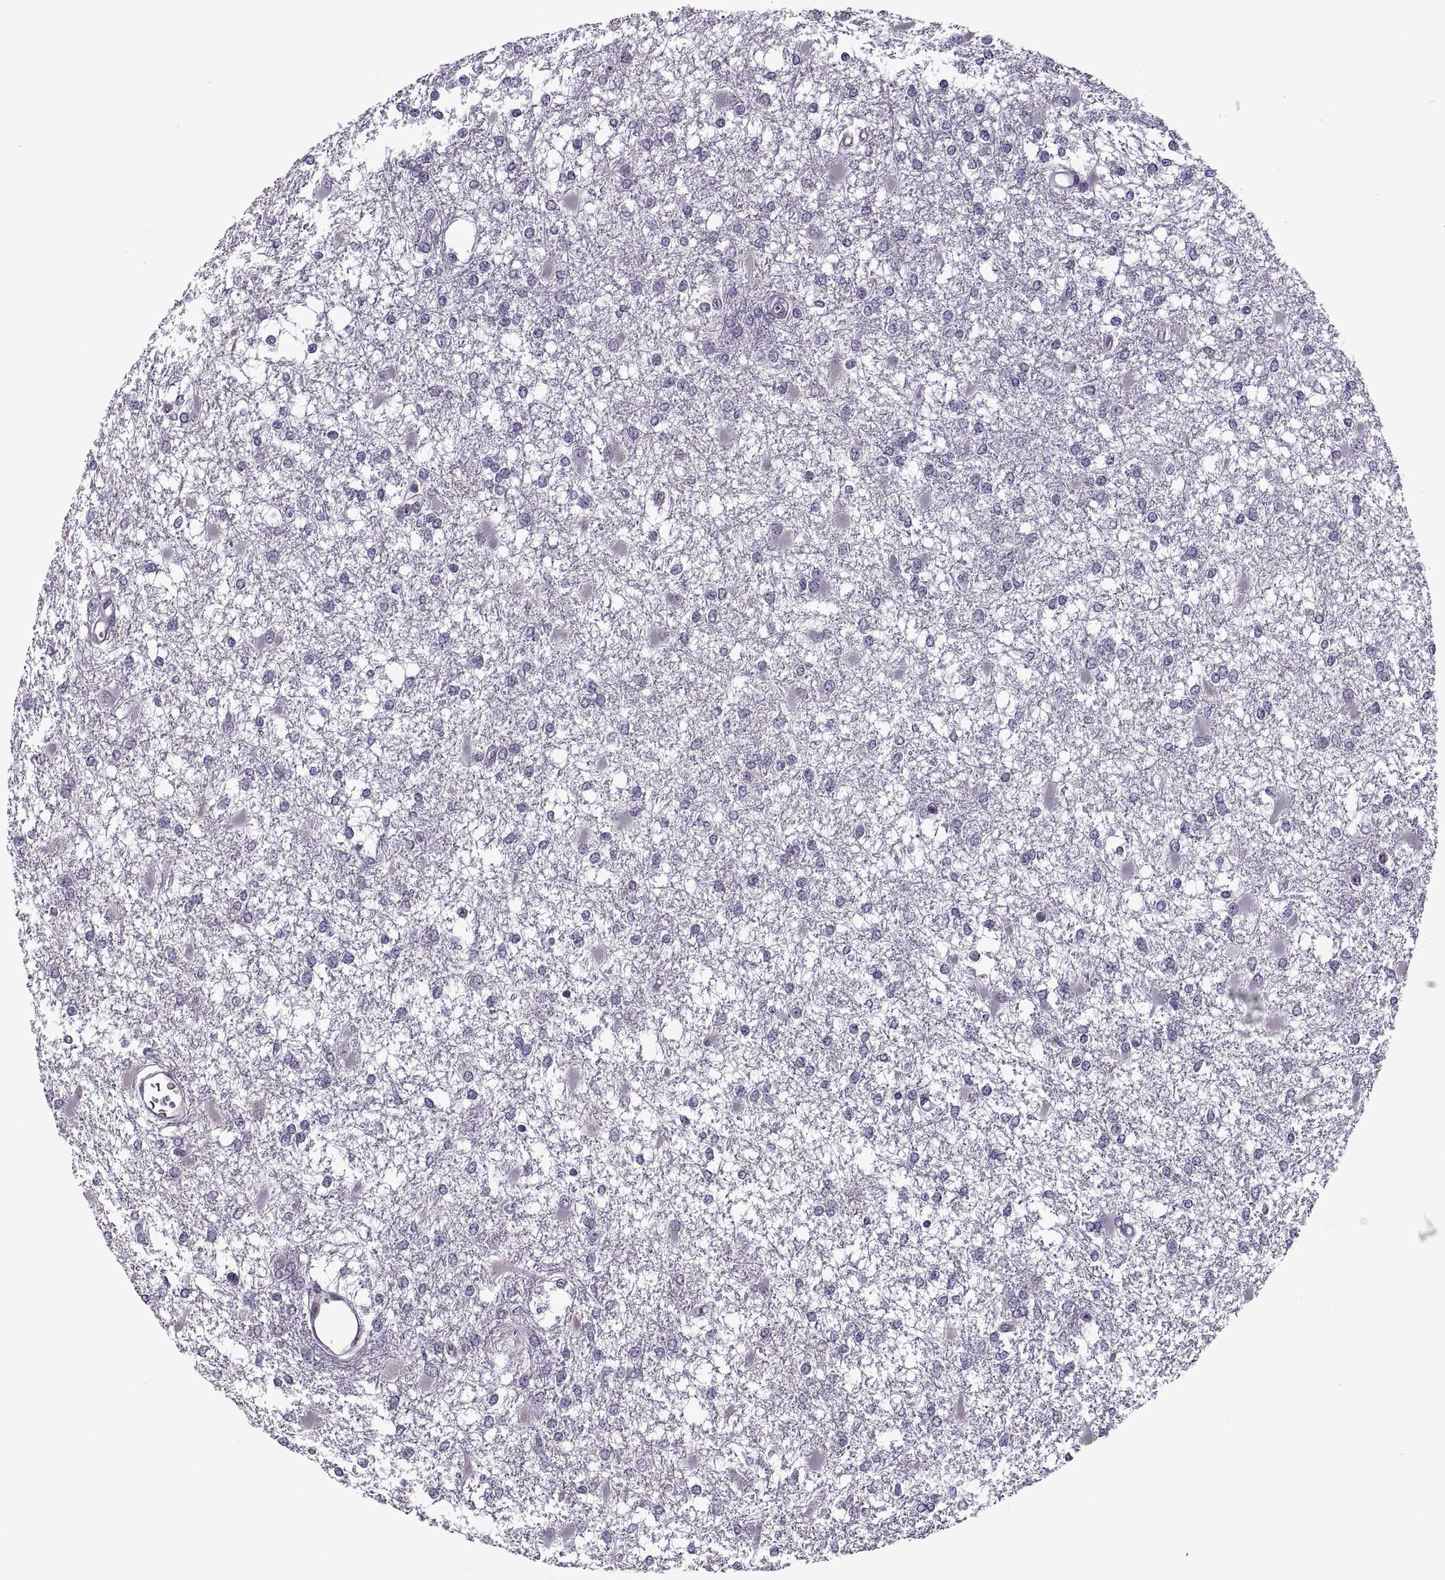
{"staining": {"intensity": "negative", "quantity": "none", "location": "none"}, "tissue": "glioma", "cell_type": "Tumor cells", "image_type": "cancer", "snomed": [{"axis": "morphology", "description": "Glioma, malignant, High grade"}, {"axis": "topography", "description": "Cerebral cortex"}], "caption": "Micrograph shows no significant protein staining in tumor cells of malignant glioma (high-grade).", "gene": "PRSS37", "patient": {"sex": "male", "age": 79}}